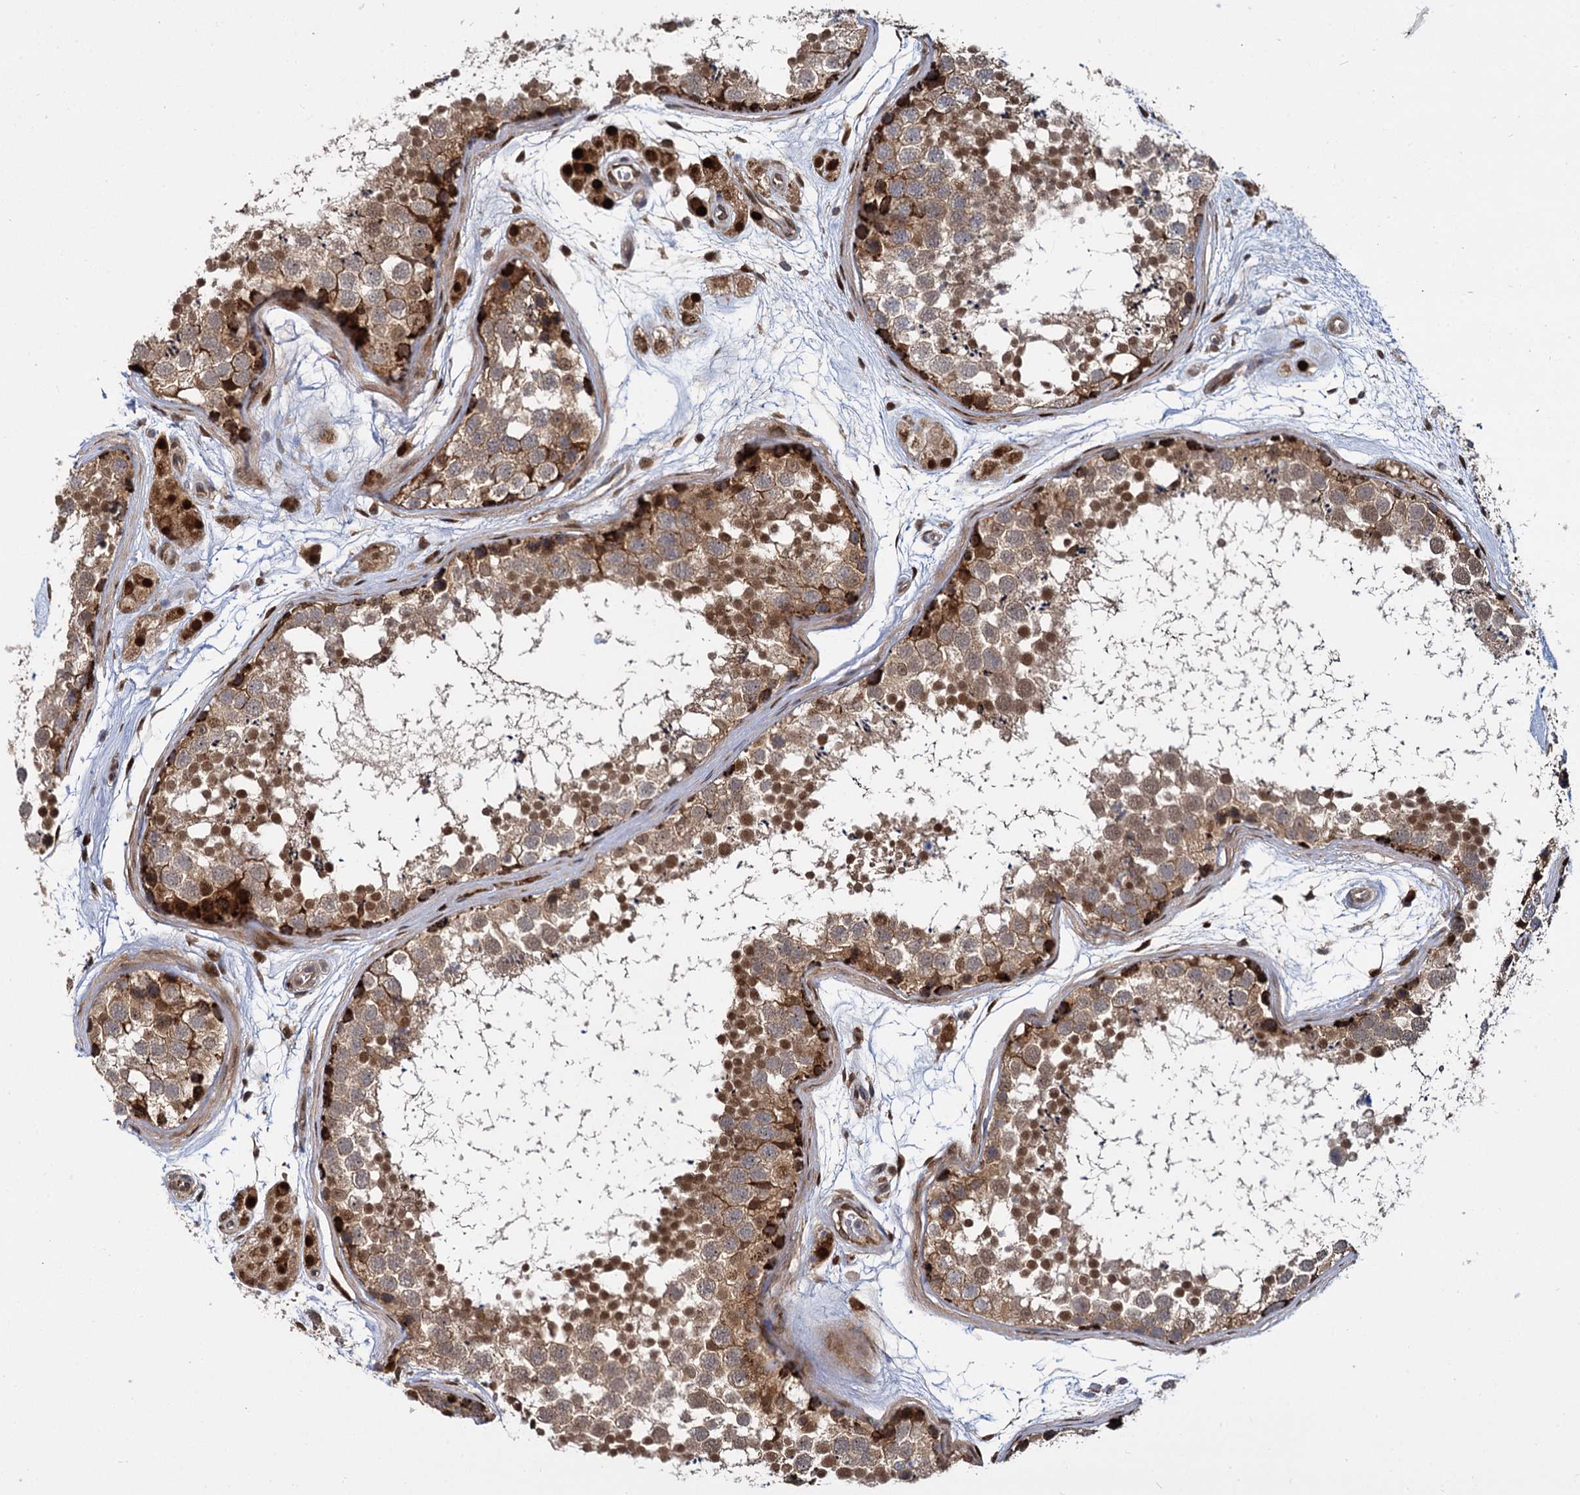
{"staining": {"intensity": "moderate", "quantity": ">75%", "location": "cytoplasmic/membranous,nuclear"}, "tissue": "testis", "cell_type": "Cells in seminiferous ducts", "image_type": "normal", "snomed": [{"axis": "morphology", "description": "Normal tissue, NOS"}, {"axis": "topography", "description": "Testis"}], "caption": "There is medium levels of moderate cytoplasmic/membranous,nuclear expression in cells in seminiferous ducts of unremarkable testis, as demonstrated by immunohistochemical staining (brown color).", "gene": "GAL3ST4", "patient": {"sex": "male", "age": 56}}